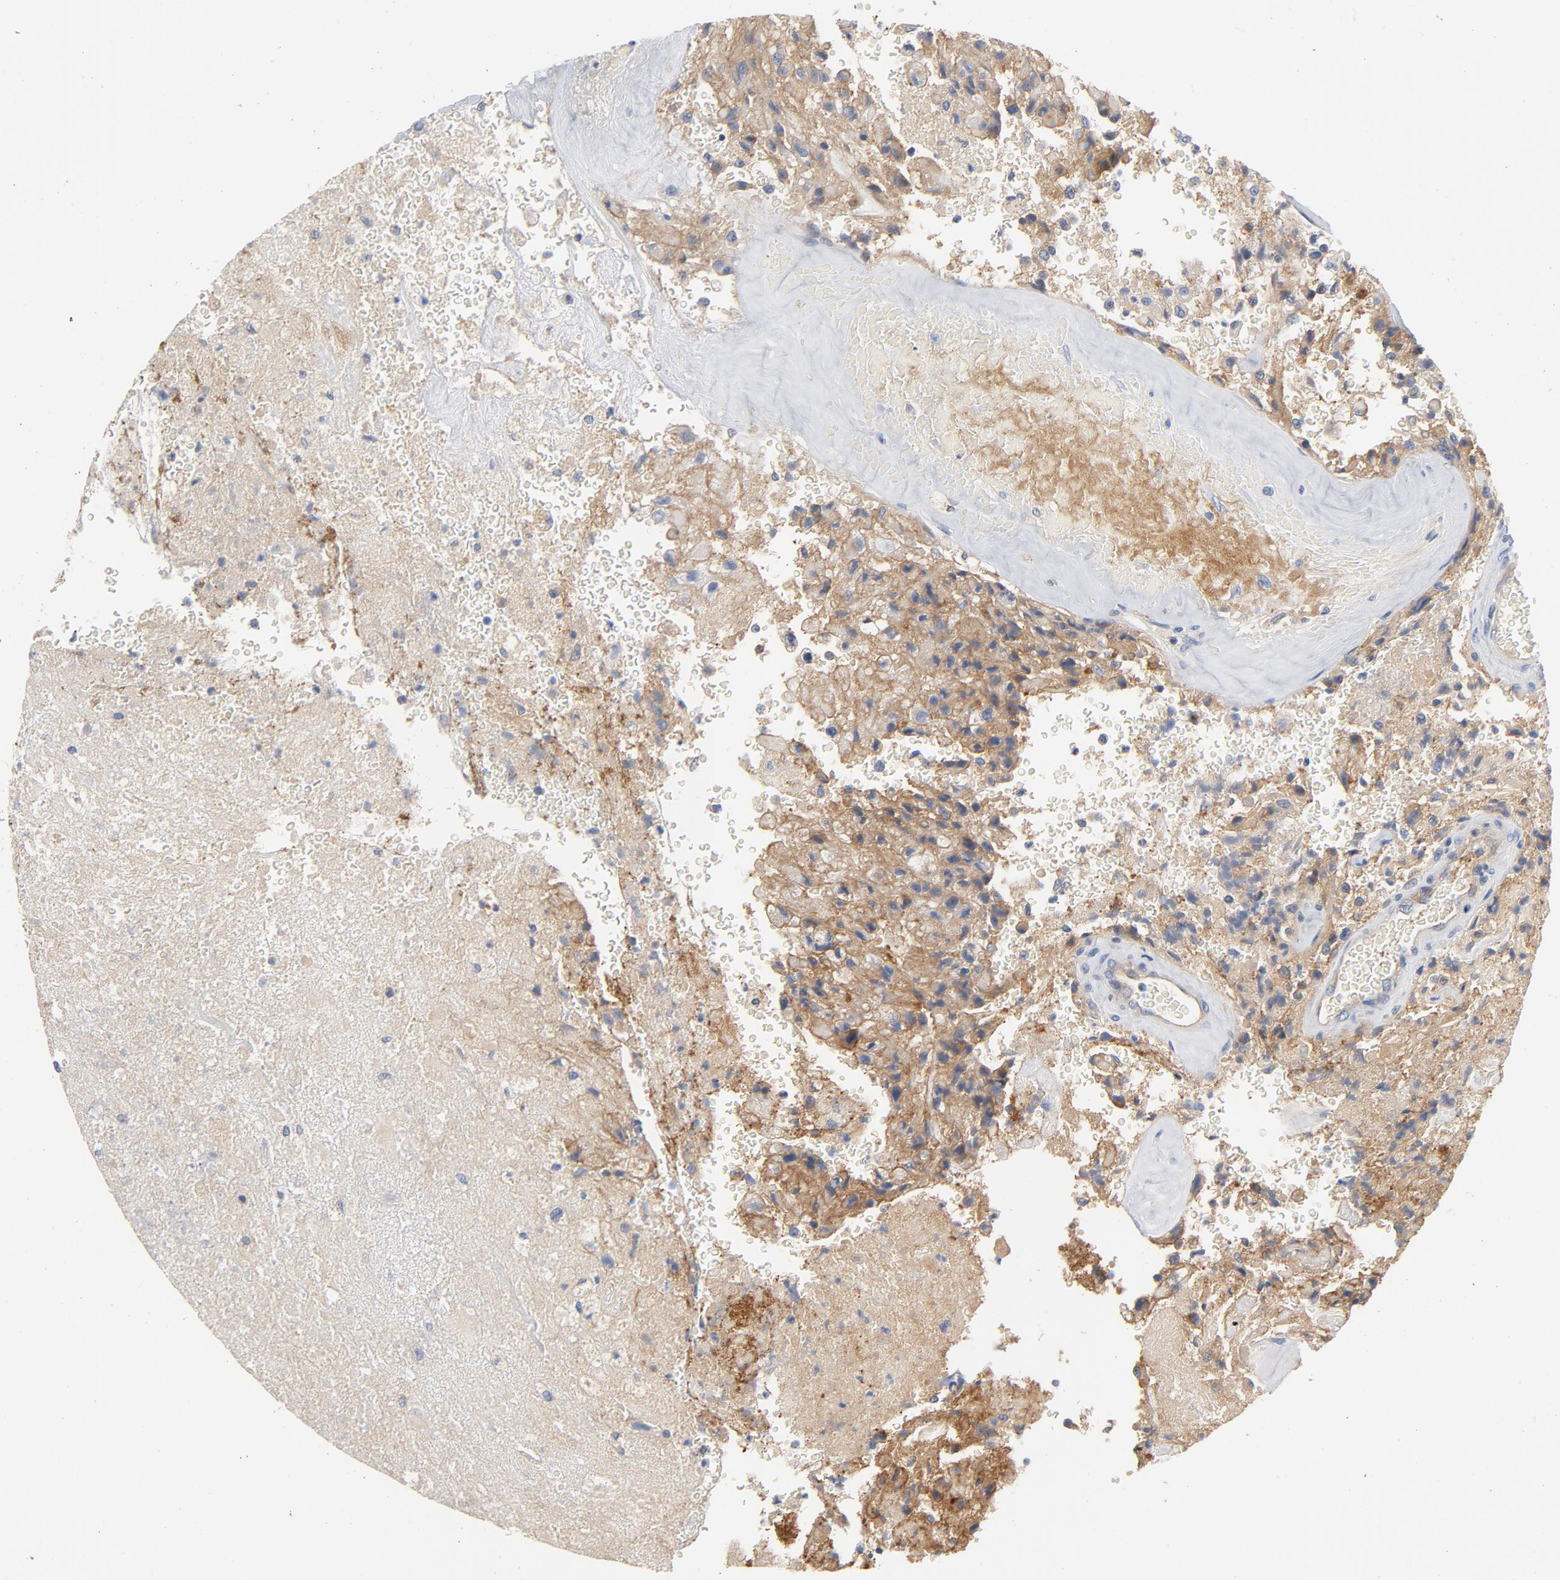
{"staining": {"intensity": "moderate", "quantity": ">75%", "location": "cytoplasmic/membranous"}, "tissue": "glioma", "cell_type": "Tumor cells", "image_type": "cancer", "snomed": [{"axis": "morphology", "description": "Normal tissue, NOS"}, {"axis": "morphology", "description": "Glioma, malignant, High grade"}, {"axis": "topography", "description": "Cerebral cortex"}], "caption": "Immunohistochemical staining of malignant high-grade glioma exhibits moderate cytoplasmic/membranous protein positivity in approximately >75% of tumor cells. (DAB (3,3'-diaminobenzidine) IHC, brown staining for protein, blue staining for nuclei).", "gene": "SRC", "patient": {"sex": "male", "age": 56}}